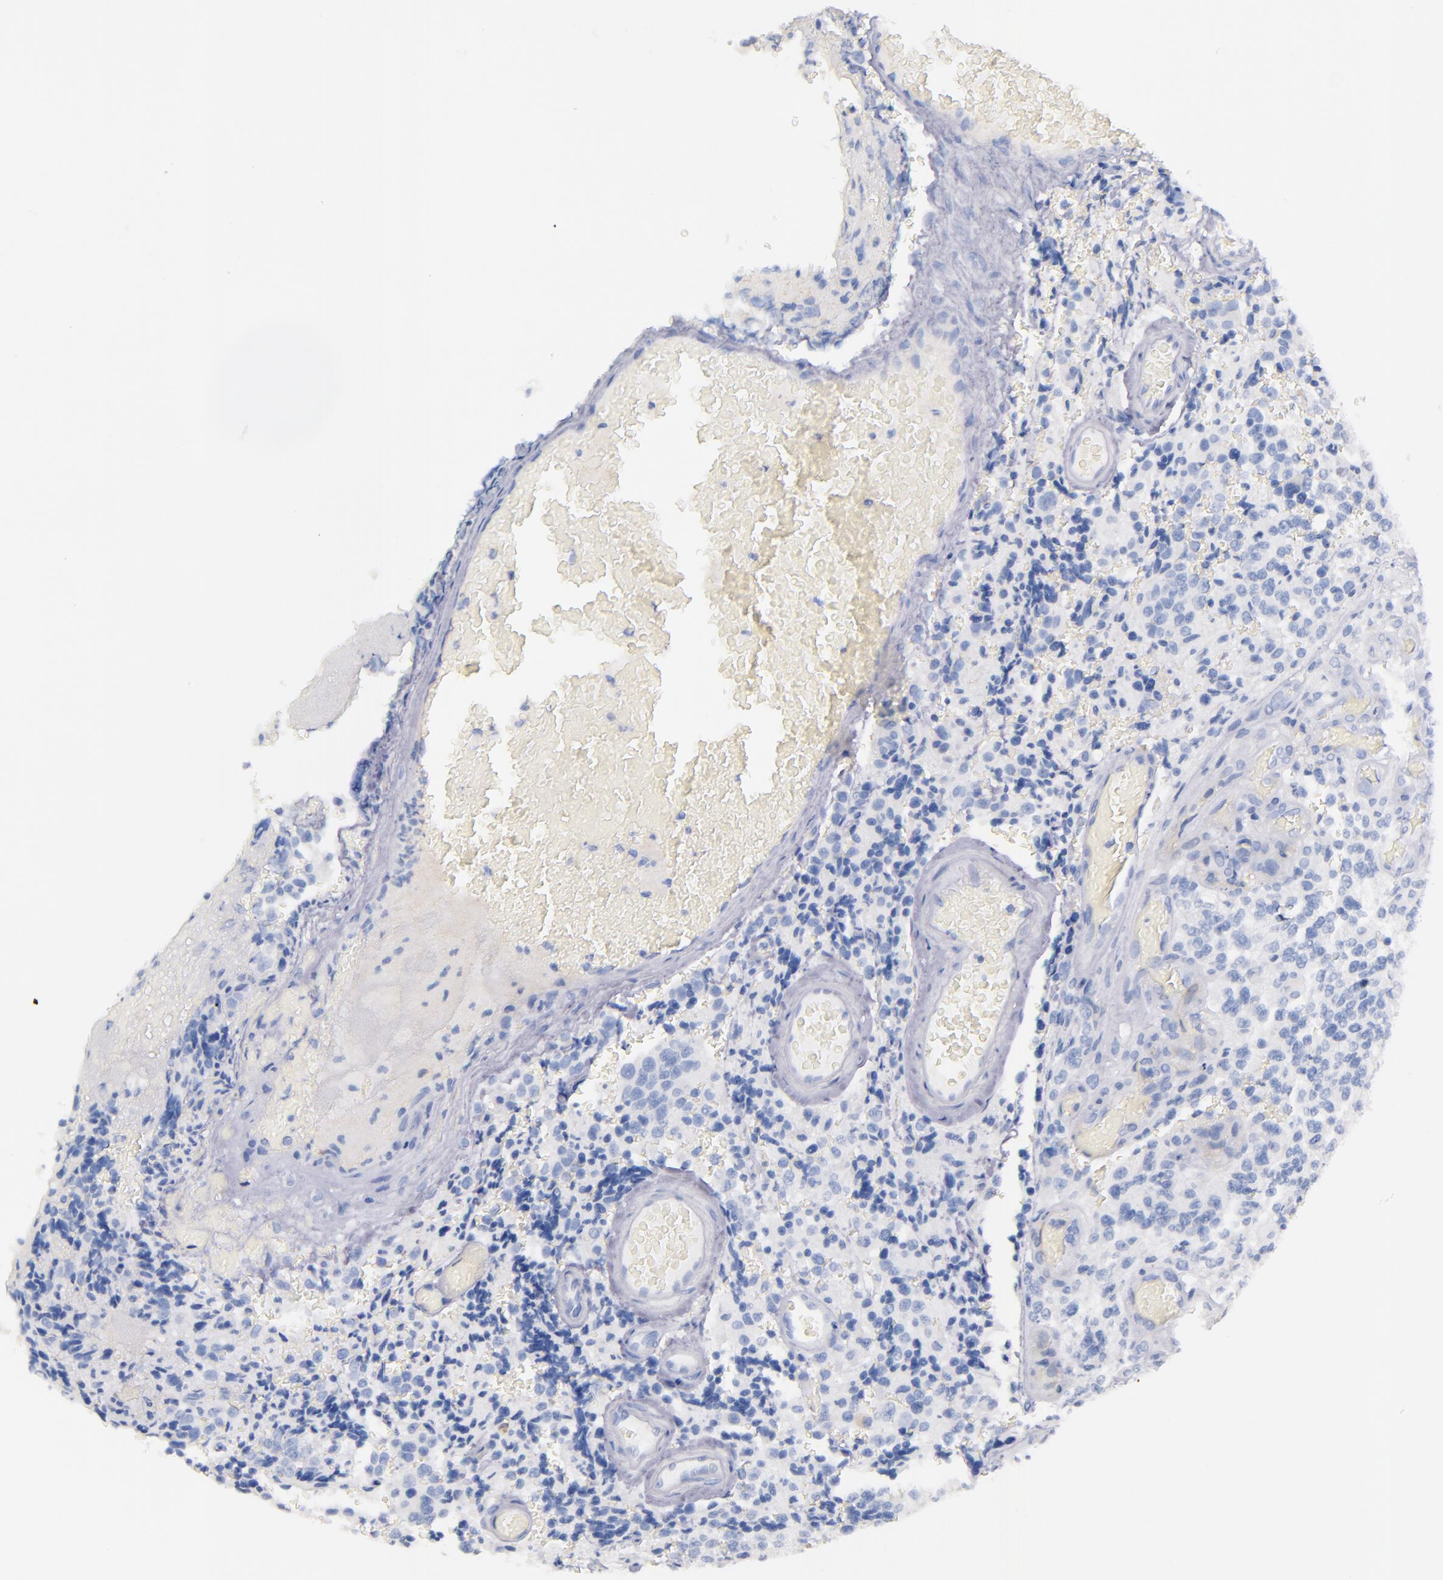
{"staining": {"intensity": "negative", "quantity": "none", "location": "none"}, "tissue": "glioma", "cell_type": "Tumor cells", "image_type": "cancer", "snomed": [{"axis": "morphology", "description": "Glioma, malignant, High grade"}, {"axis": "topography", "description": "Brain"}], "caption": "Immunohistochemical staining of malignant glioma (high-grade) displays no significant staining in tumor cells. Nuclei are stained in blue.", "gene": "KIT", "patient": {"sex": "male", "age": 36}}